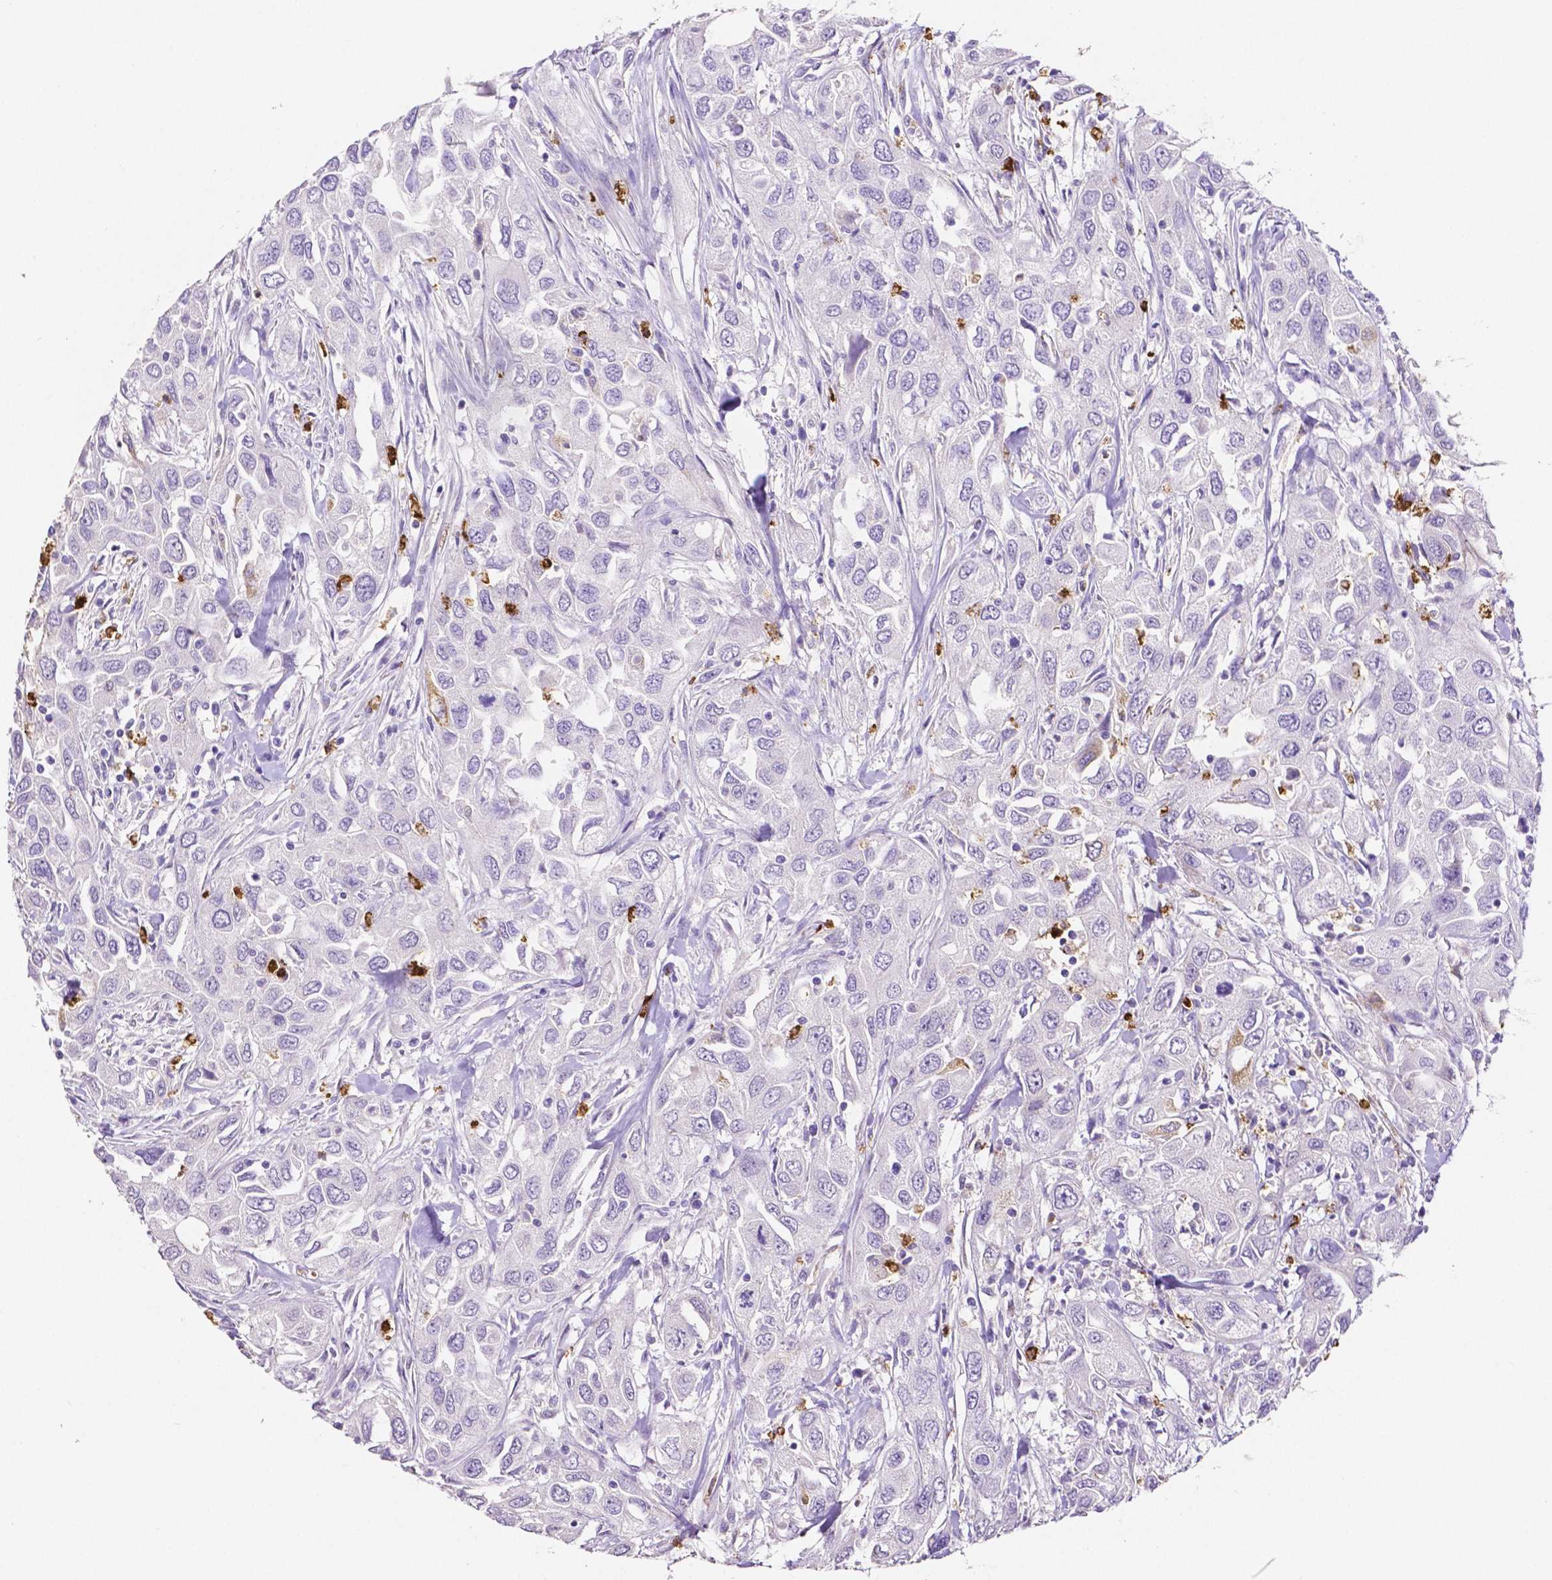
{"staining": {"intensity": "negative", "quantity": "none", "location": "none"}, "tissue": "urothelial cancer", "cell_type": "Tumor cells", "image_type": "cancer", "snomed": [{"axis": "morphology", "description": "Urothelial carcinoma, High grade"}, {"axis": "topography", "description": "Urinary bladder"}], "caption": "Urothelial cancer was stained to show a protein in brown. There is no significant expression in tumor cells.", "gene": "MMP9", "patient": {"sex": "male", "age": 76}}